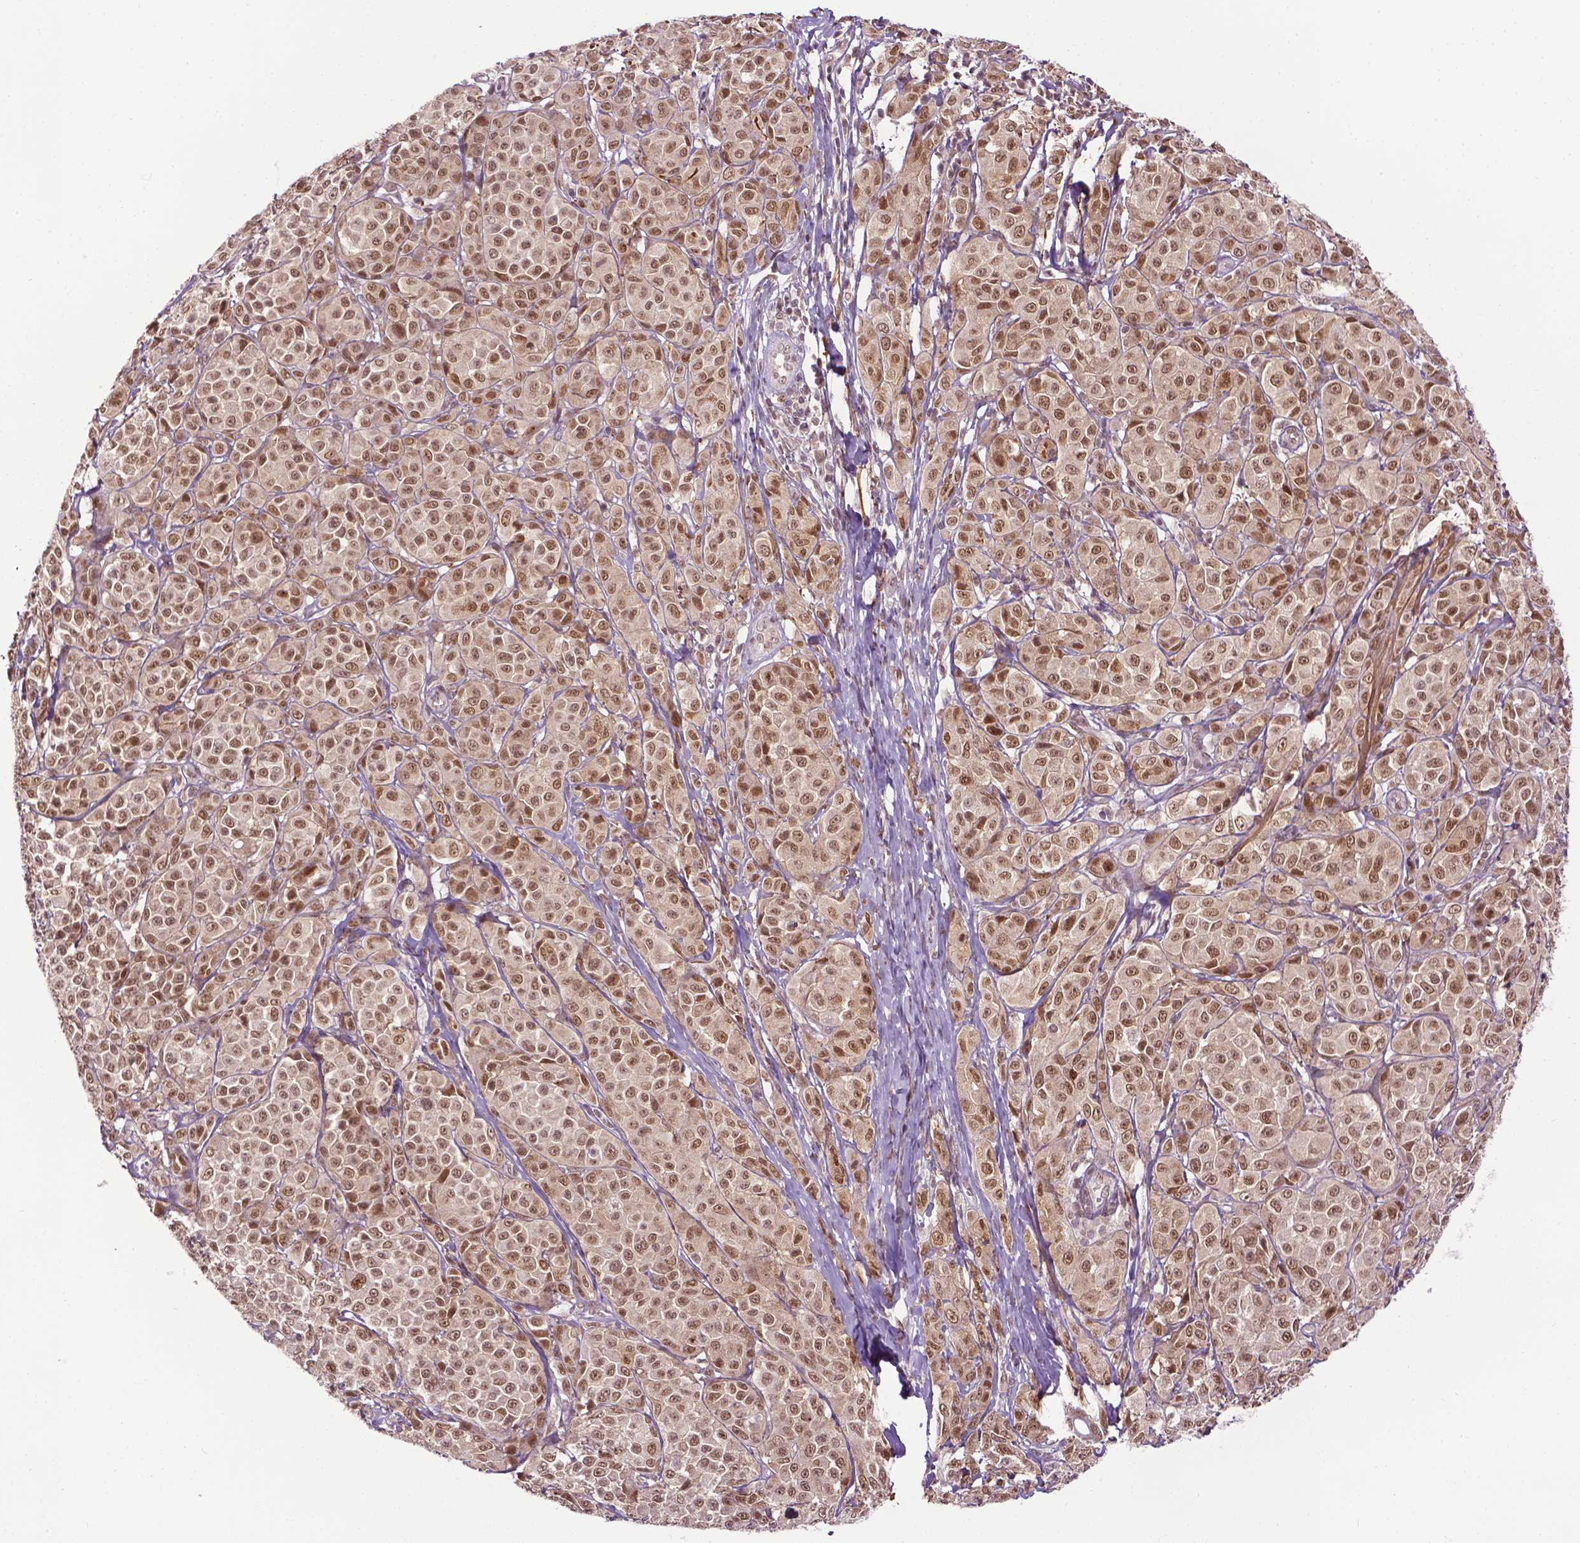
{"staining": {"intensity": "moderate", "quantity": ">75%", "location": "nuclear"}, "tissue": "melanoma", "cell_type": "Tumor cells", "image_type": "cancer", "snomed": [{"axis": "morphology", "description": "Malignant melanoma, NOS"}, {"axis": "topography", "description": "Skin"}], "caption": "Tumor cells display medium levels of moderate nuclear staining in approximately >75% of cells in melanoma.", "gene": "UBQLN4", "patient": {"sex": "male", "age": 89}}